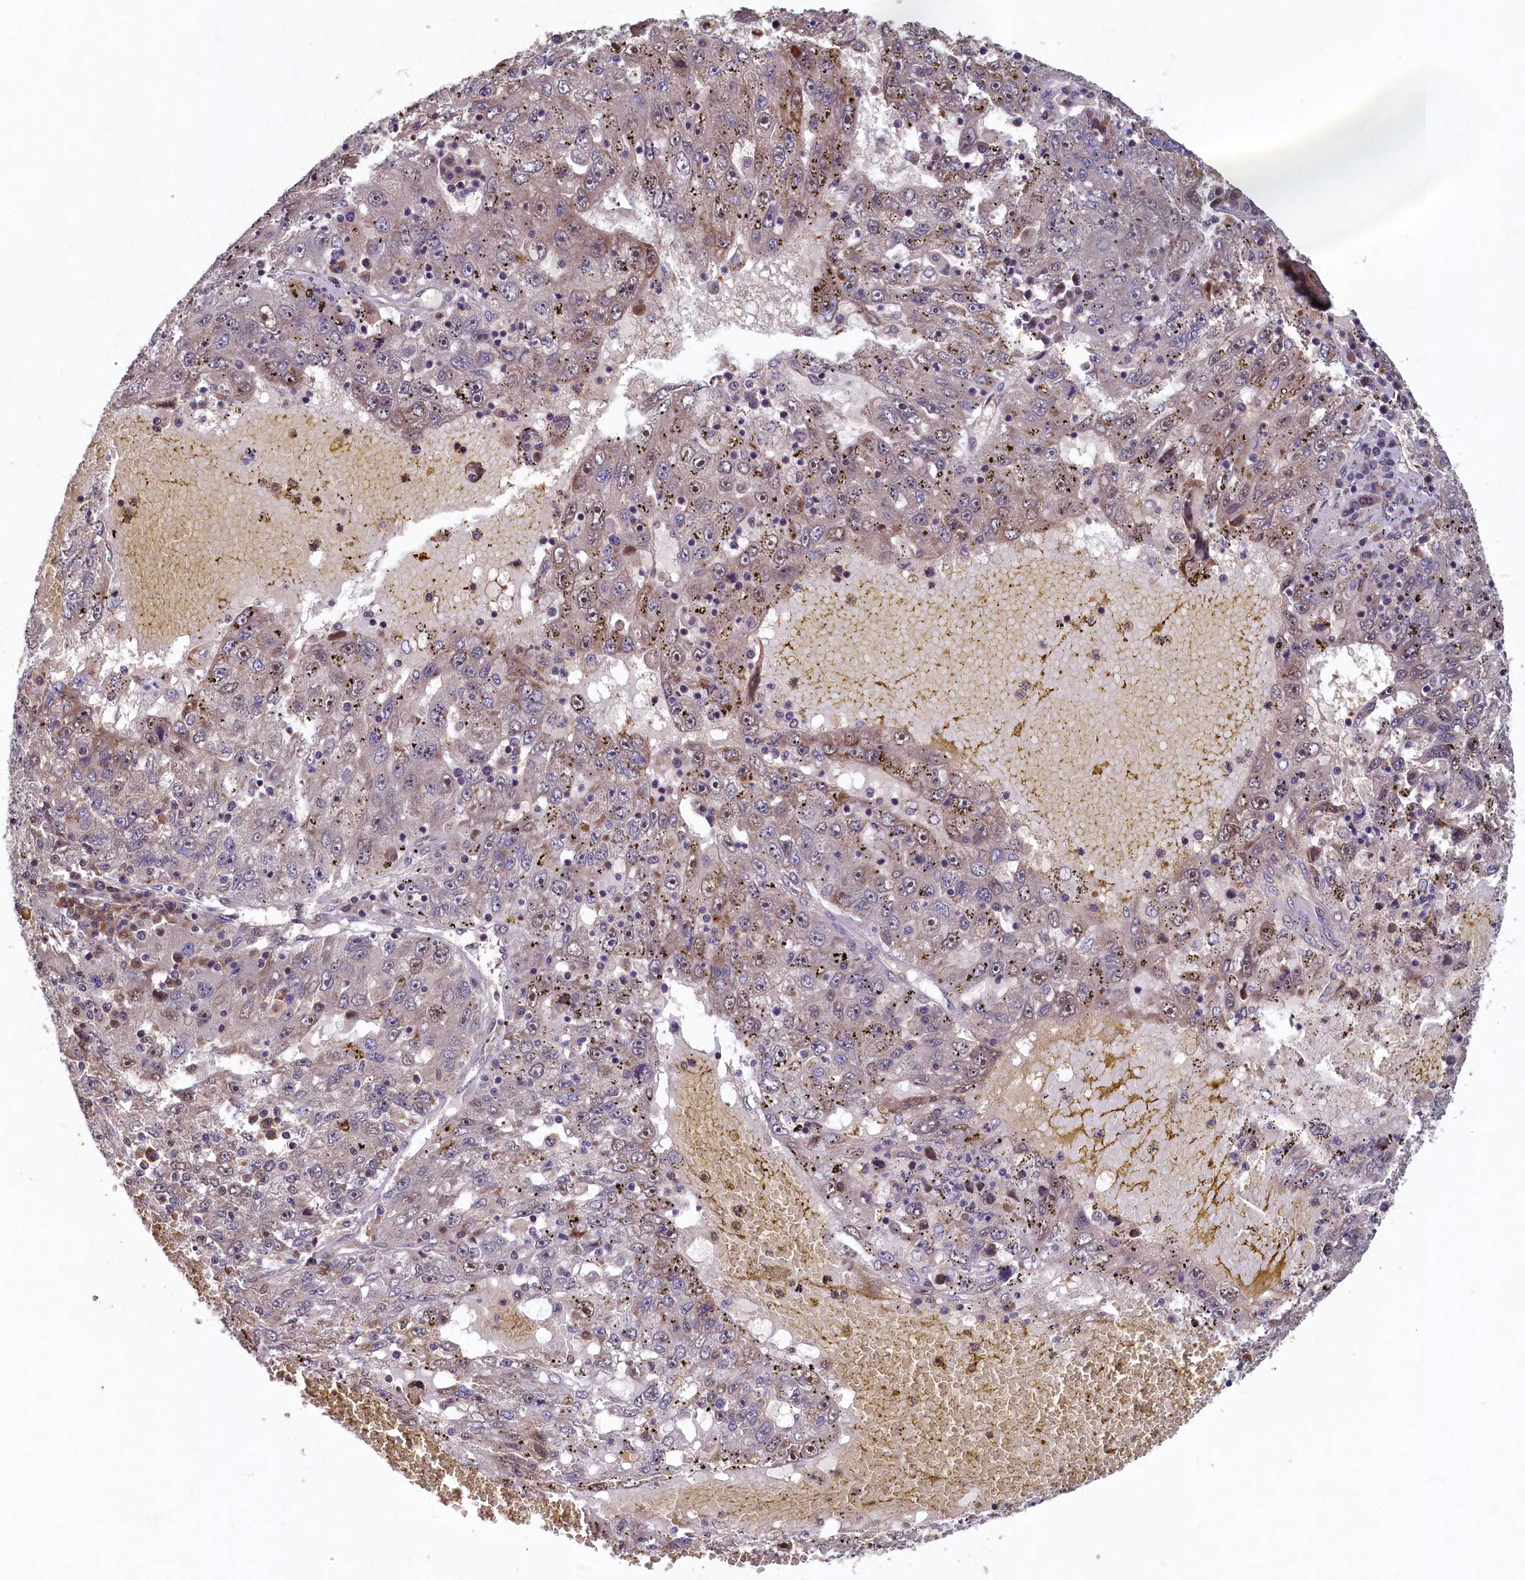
{"staining": {"intensity": "negative", "quantity": "none", "location": "none"}, "tissue": "liver cancer", "cell_type": "Tumor cells", "image_type": "cancer", "snomed": [{"axis": "morphology", "description": "Carcinoma, Hepatocellular, NOS"}, {"axis": "topography", "description": "Liver"}], "caption": "High power microscopy histopathology image of an immunohistochemistry photomicrograph of liver hepatocellular carcinoma, revealing no significant positivity in tumor cells.", "gene": "LCMT2", "patient": {"sex": "male", "age": 49}}